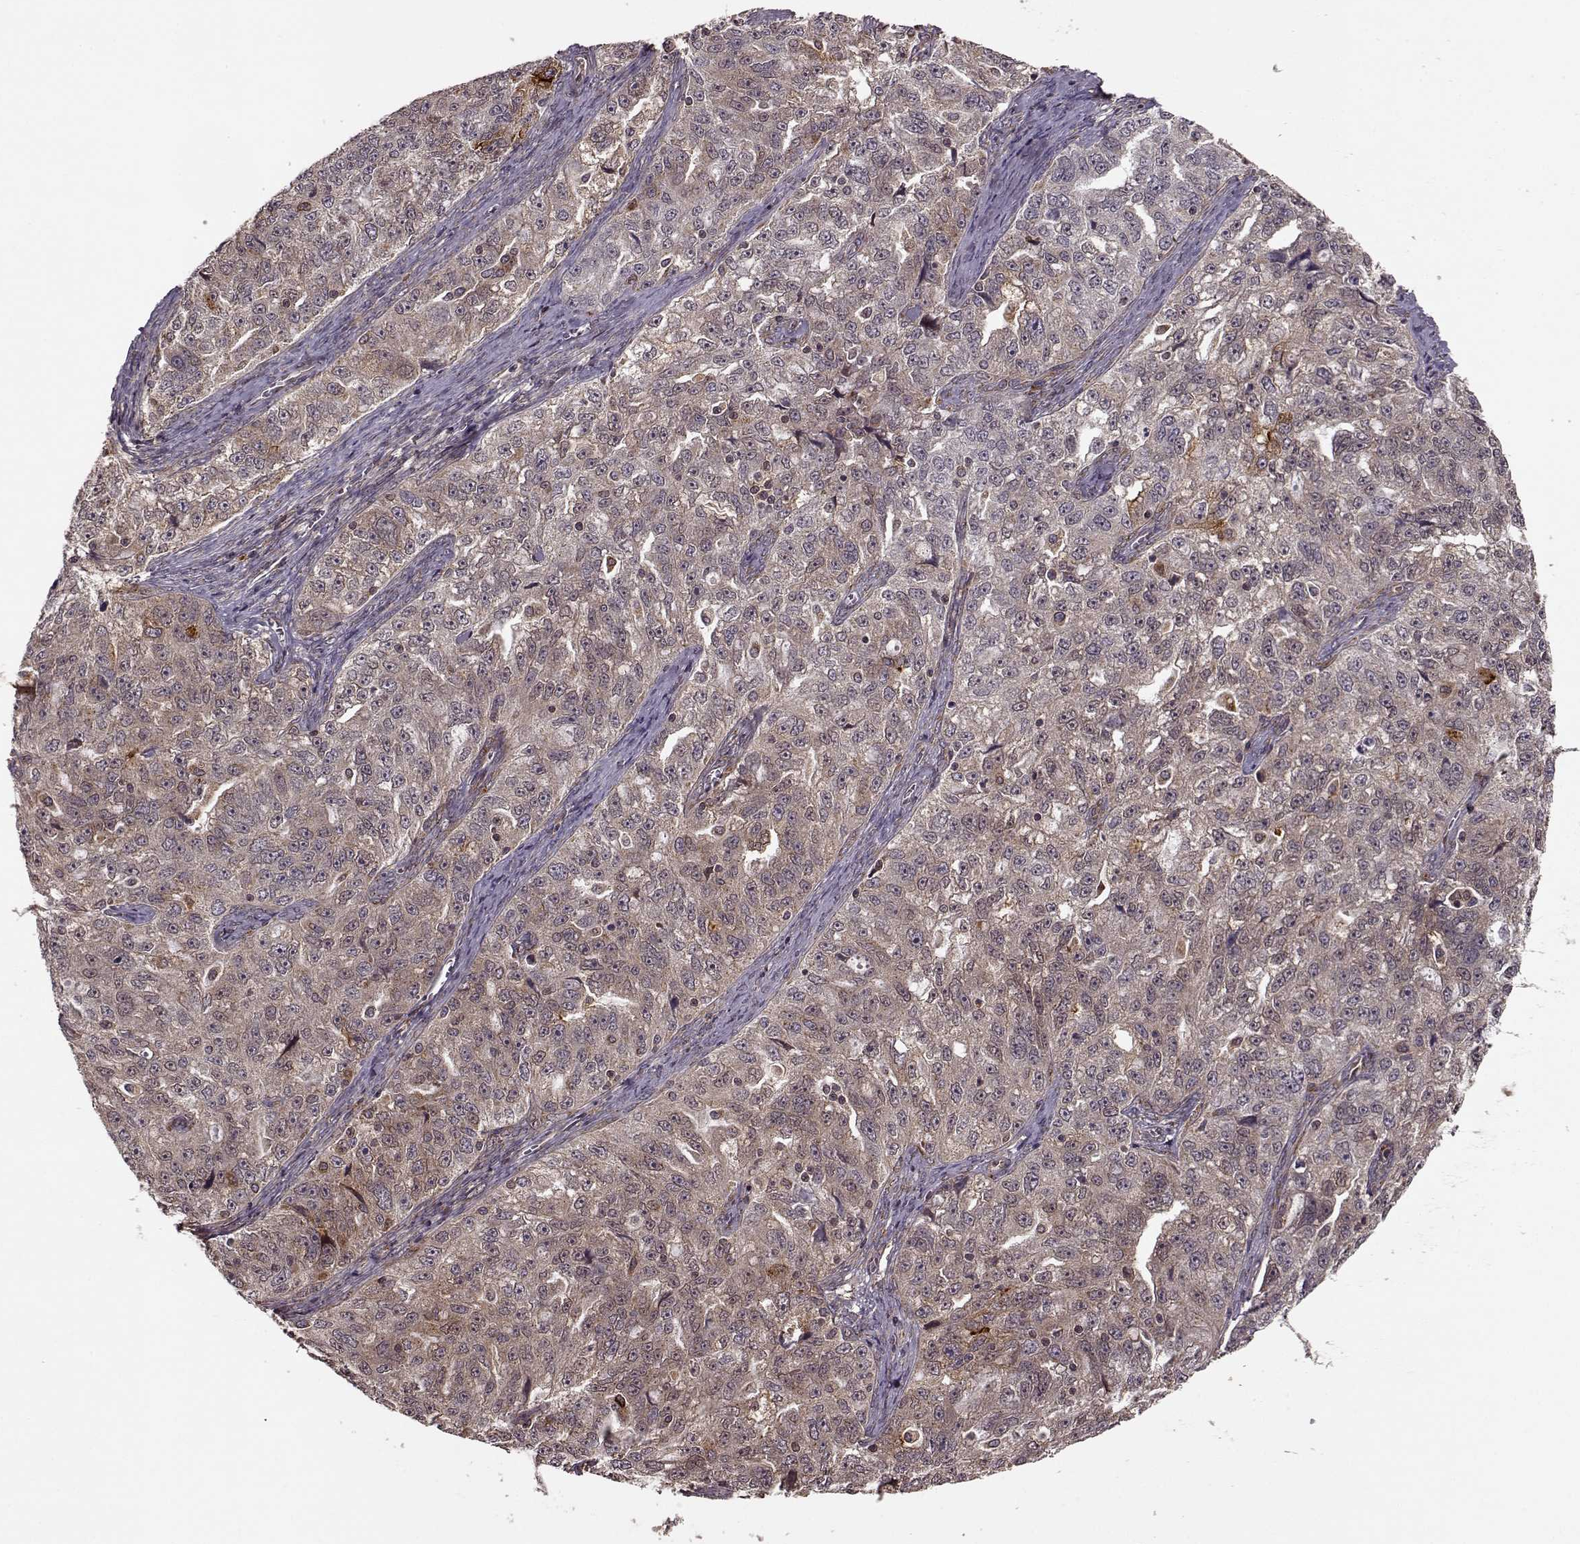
{"staining": {"intensity": "weak", "quantity": "25%-75%", "location": "cytoplasmic/membranous"}, "tissue": "ovarian cancer", "cell_type": "Tumor cells", "image_type": "cancer", "snomed": [{"axis": "morphology", "description": "Cystadenocarcinoma, serous, NOS"}, {"axis": "topography", "description": "Ovary"}], "caption": "Ovarian serous cystadenocarcinoma stained for a protein demonstrates weak cytoplasmic/membranous positivity in tumor cells.", "gene": "YIPF5", "patient": {"sex": "female", "age": 51}}